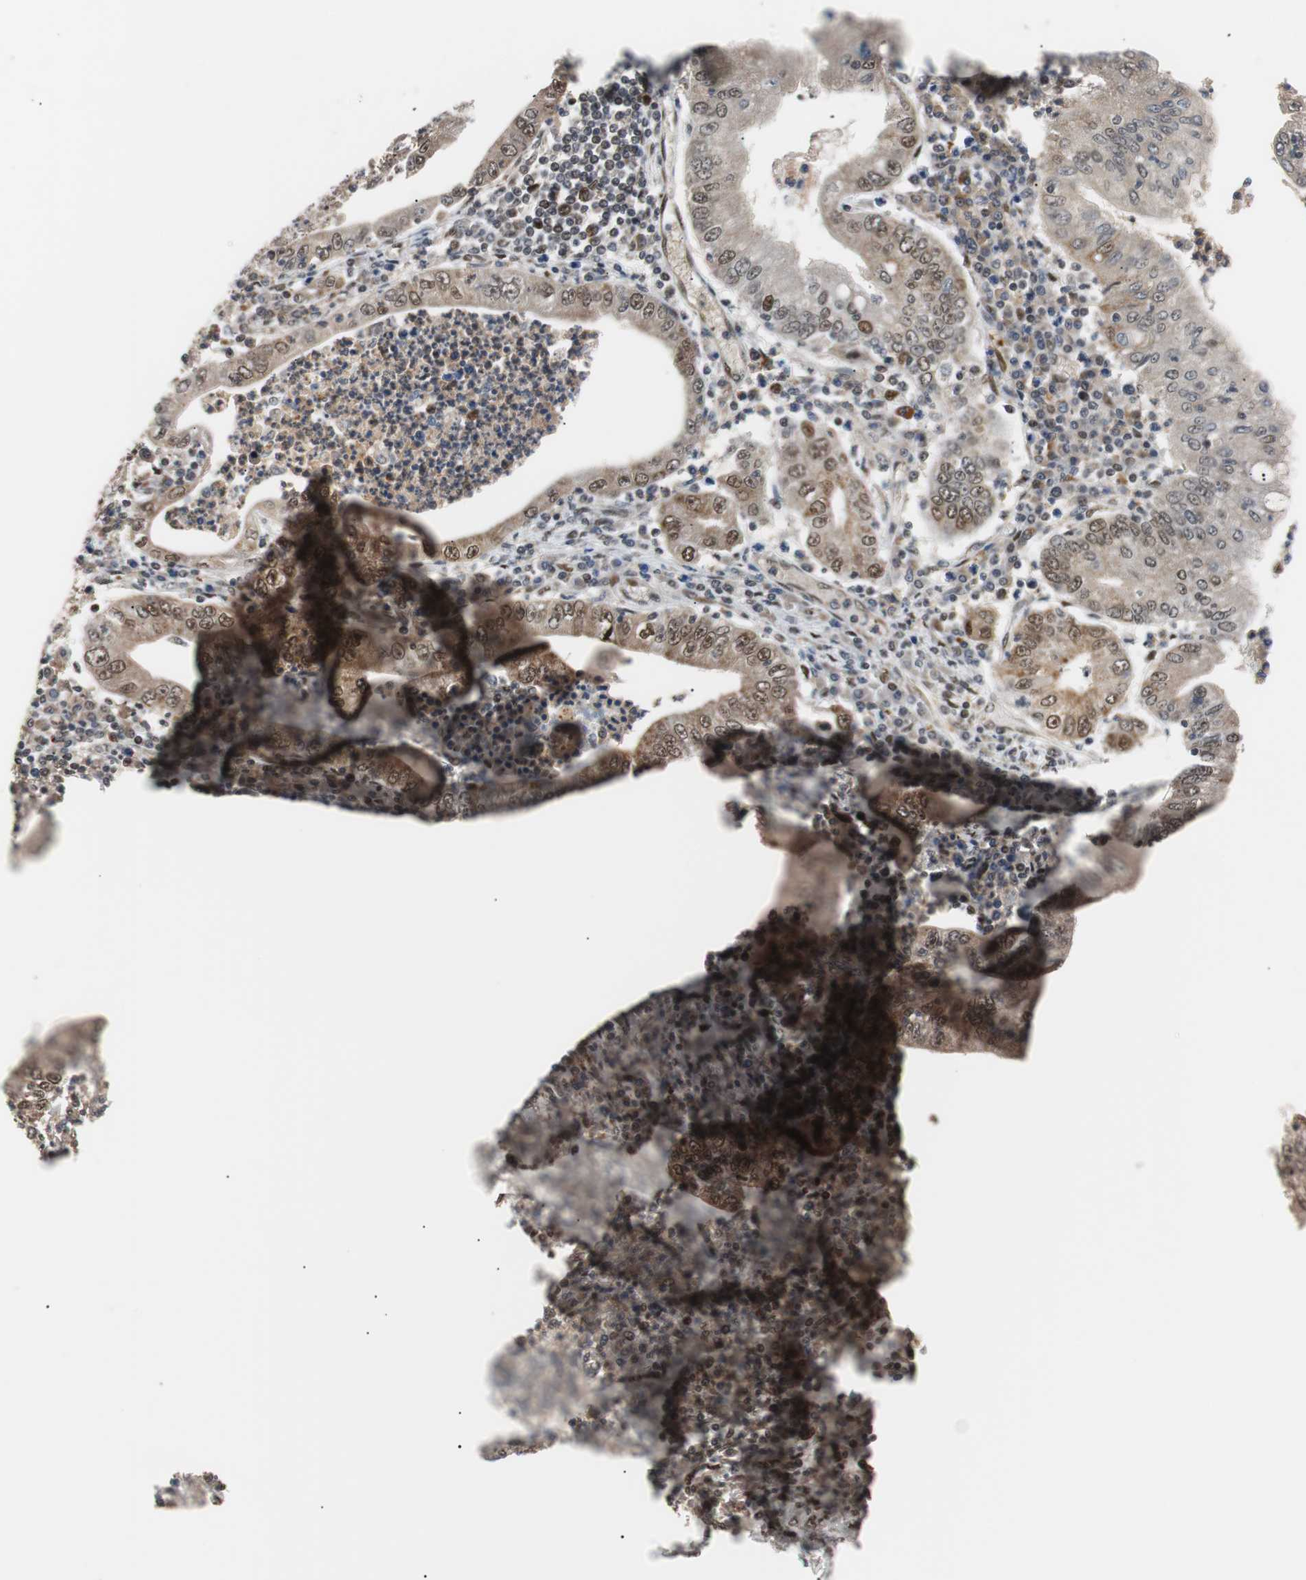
{"staining": {"intensity": "moderate", "quantity": "25%-75%", "location": "cytoplasmic/membranous,nuclear"}, "tissue": "stomach cancer", "cell_type": "Tumor cells", "image_type": "cancer", "snomed": [{"axis": "morphology", "description": "Normal tissue, NOS"}, {"axis": "morphology", "description": "Adenocarcinoma, NOS"}, {"axis": "topography", "description": "Esophagus"}, {"axis": "topography", "description": "Stomach, upper"}, {"axis": "topography", "description": "Peripheral nerve tissue"}], "caption": "Protein staining exhibits moderate cytoplasmic/membranous and nuclear positivity in about 25%-75% of tumor cells in stomach cancer. (DAB (3,3'-diaminobenzidine) = brown stain, brightfield microscopy at high magnification).", "gene": "NBL1", "patient": {"sex": "male", "age": 62}}